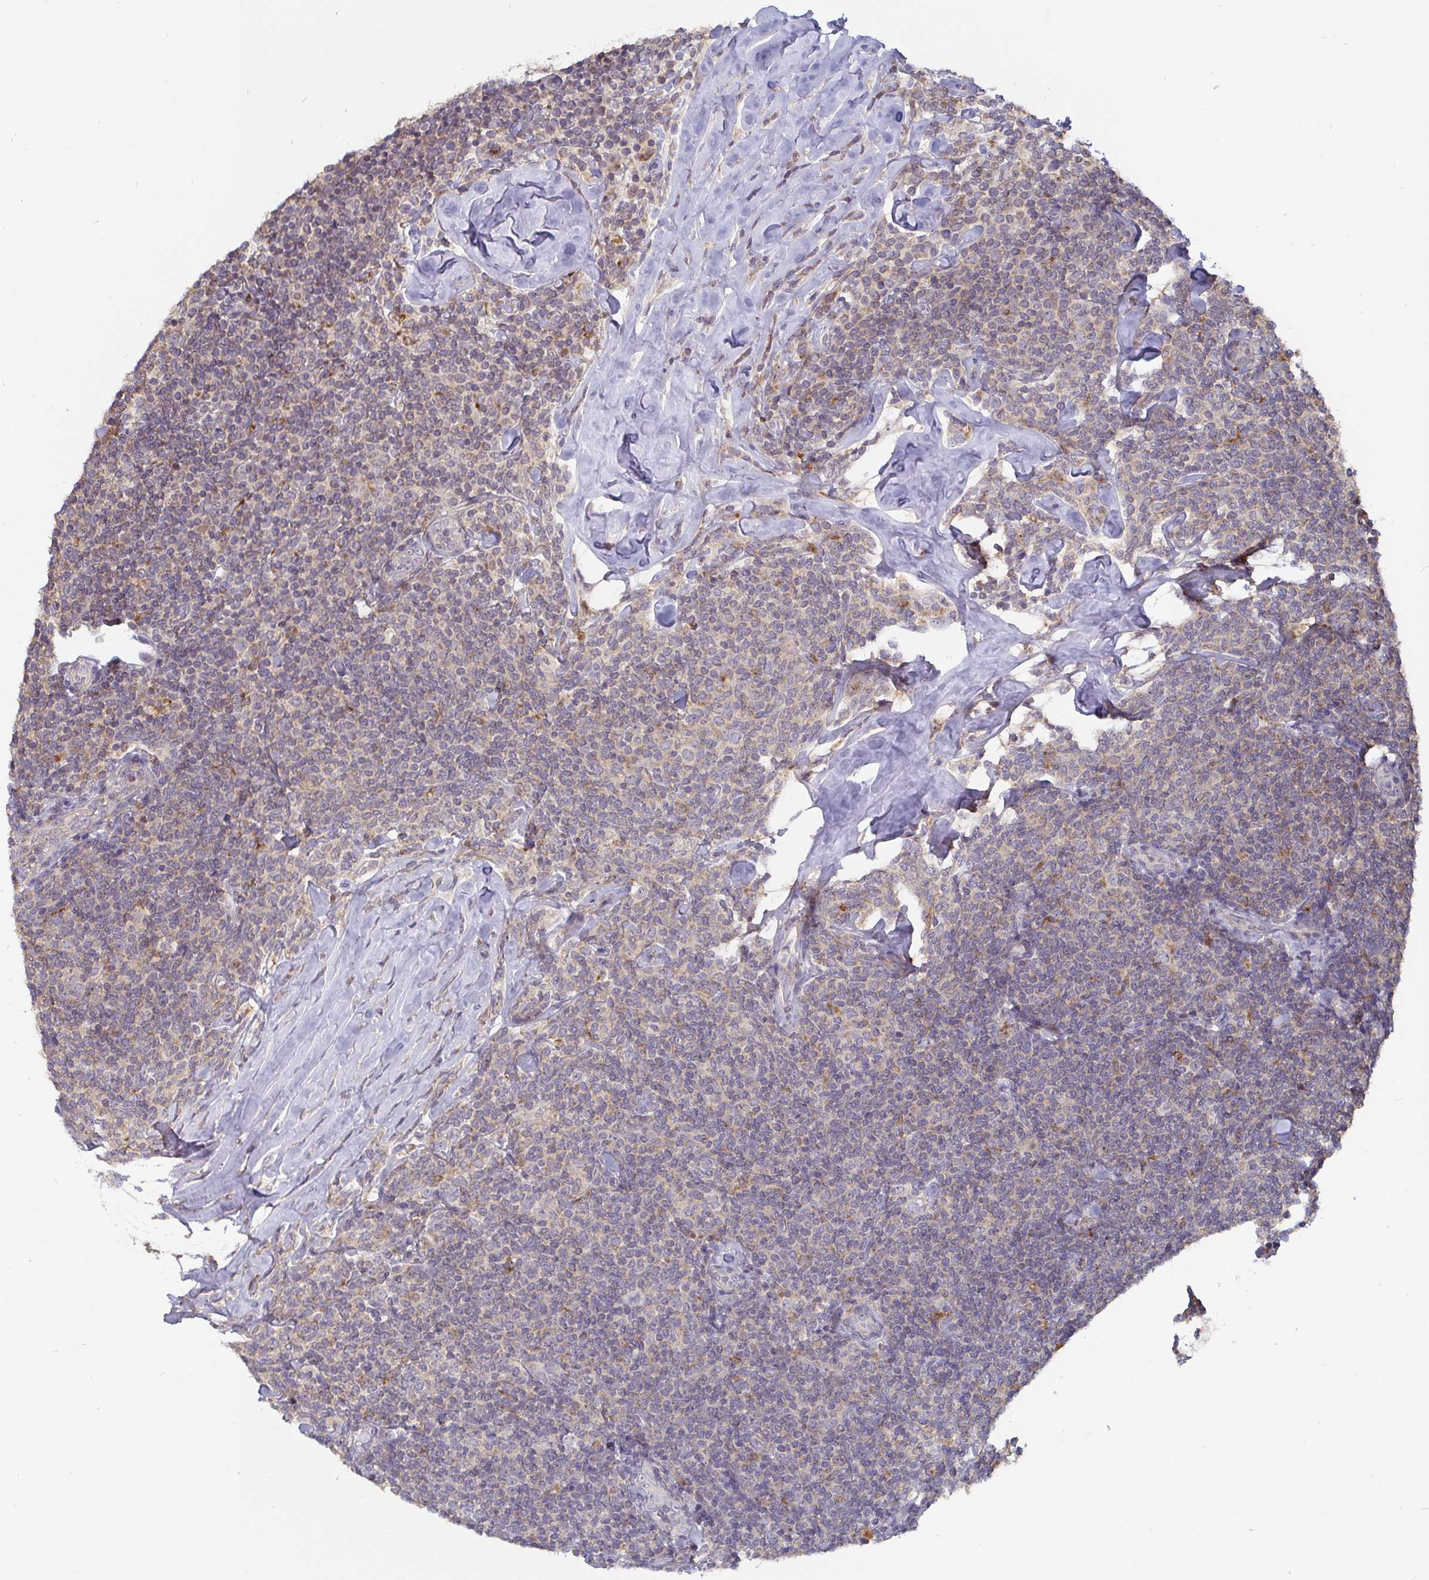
{"staining": {"intensity": "negative", "quantity": "none", "location": "none"}, "tissue": "lymphoma", "cell_type": "Tumor cells", "image_type": "cancer", "snomed": [{"axis": "morphology", "description": "Malignant lymphoma, non-Hodgkin's type, Low grade"}, {"axis": "topography", "description": "Lymph node"}], "caption": "Tumor cells are negative for brown protein staining in lymphoma.", "gene": "CDH18", "patient": {"sex": "female", "age": 56}}